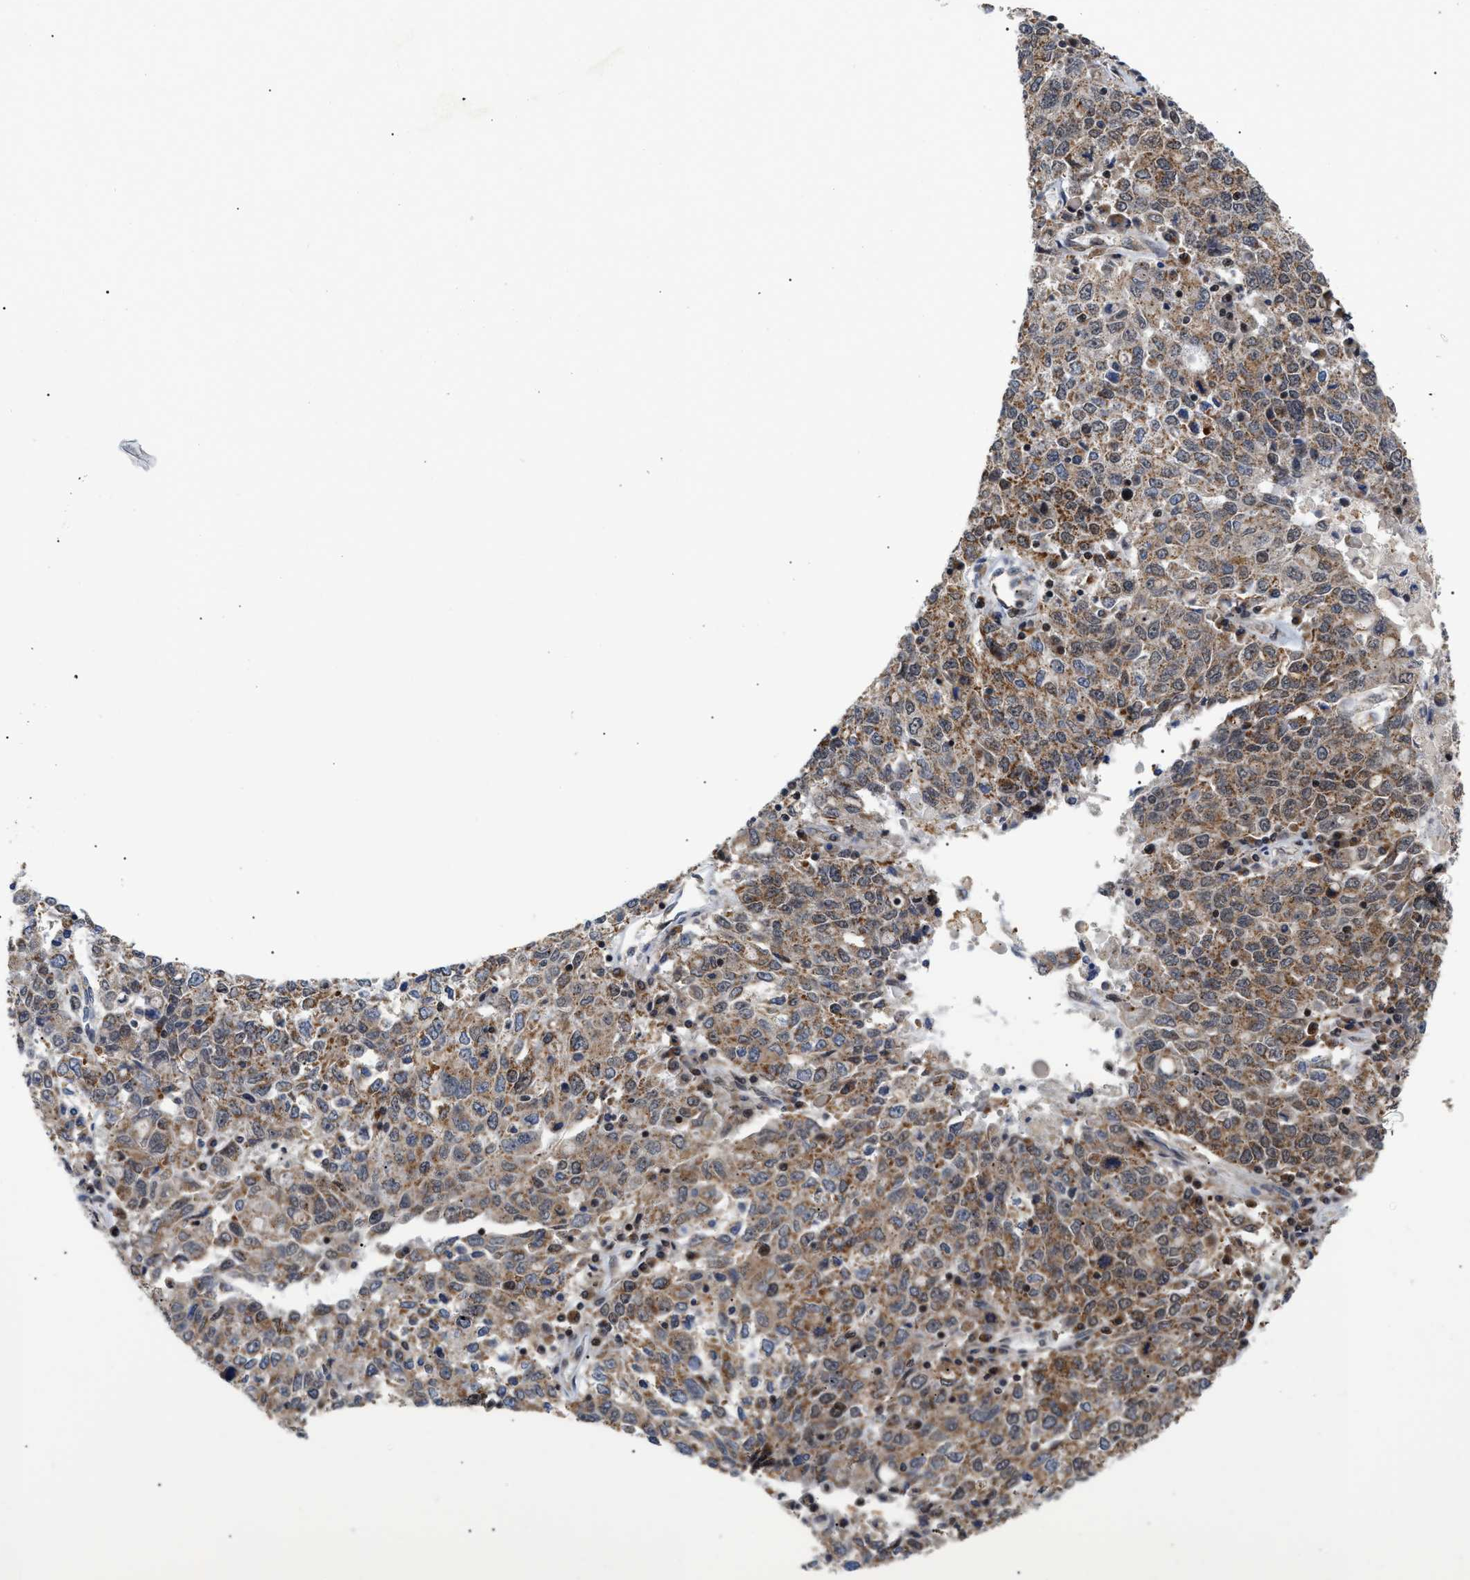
{"staining": {"intensity": "weak", "quantity": ">75%", "location": "cytoplasmic/membranous"}, "tissue": "ovarian cancer", "cell_type": "Tumor cells", "image_type": "cancer", "snomed": [{"axis": "morphology", "description": "Carcinoma, endometroid"}, {"axis": "topography", "description": "Ovary"}], "caption": "Brown immunohistochemical staining in ovarian cancer demonstrates weak cytoplasmic/membranous positivity in about >75% of tumor cells.", "gene": "ZBTB11", "patient": {"sex": "female", "age": 62}}